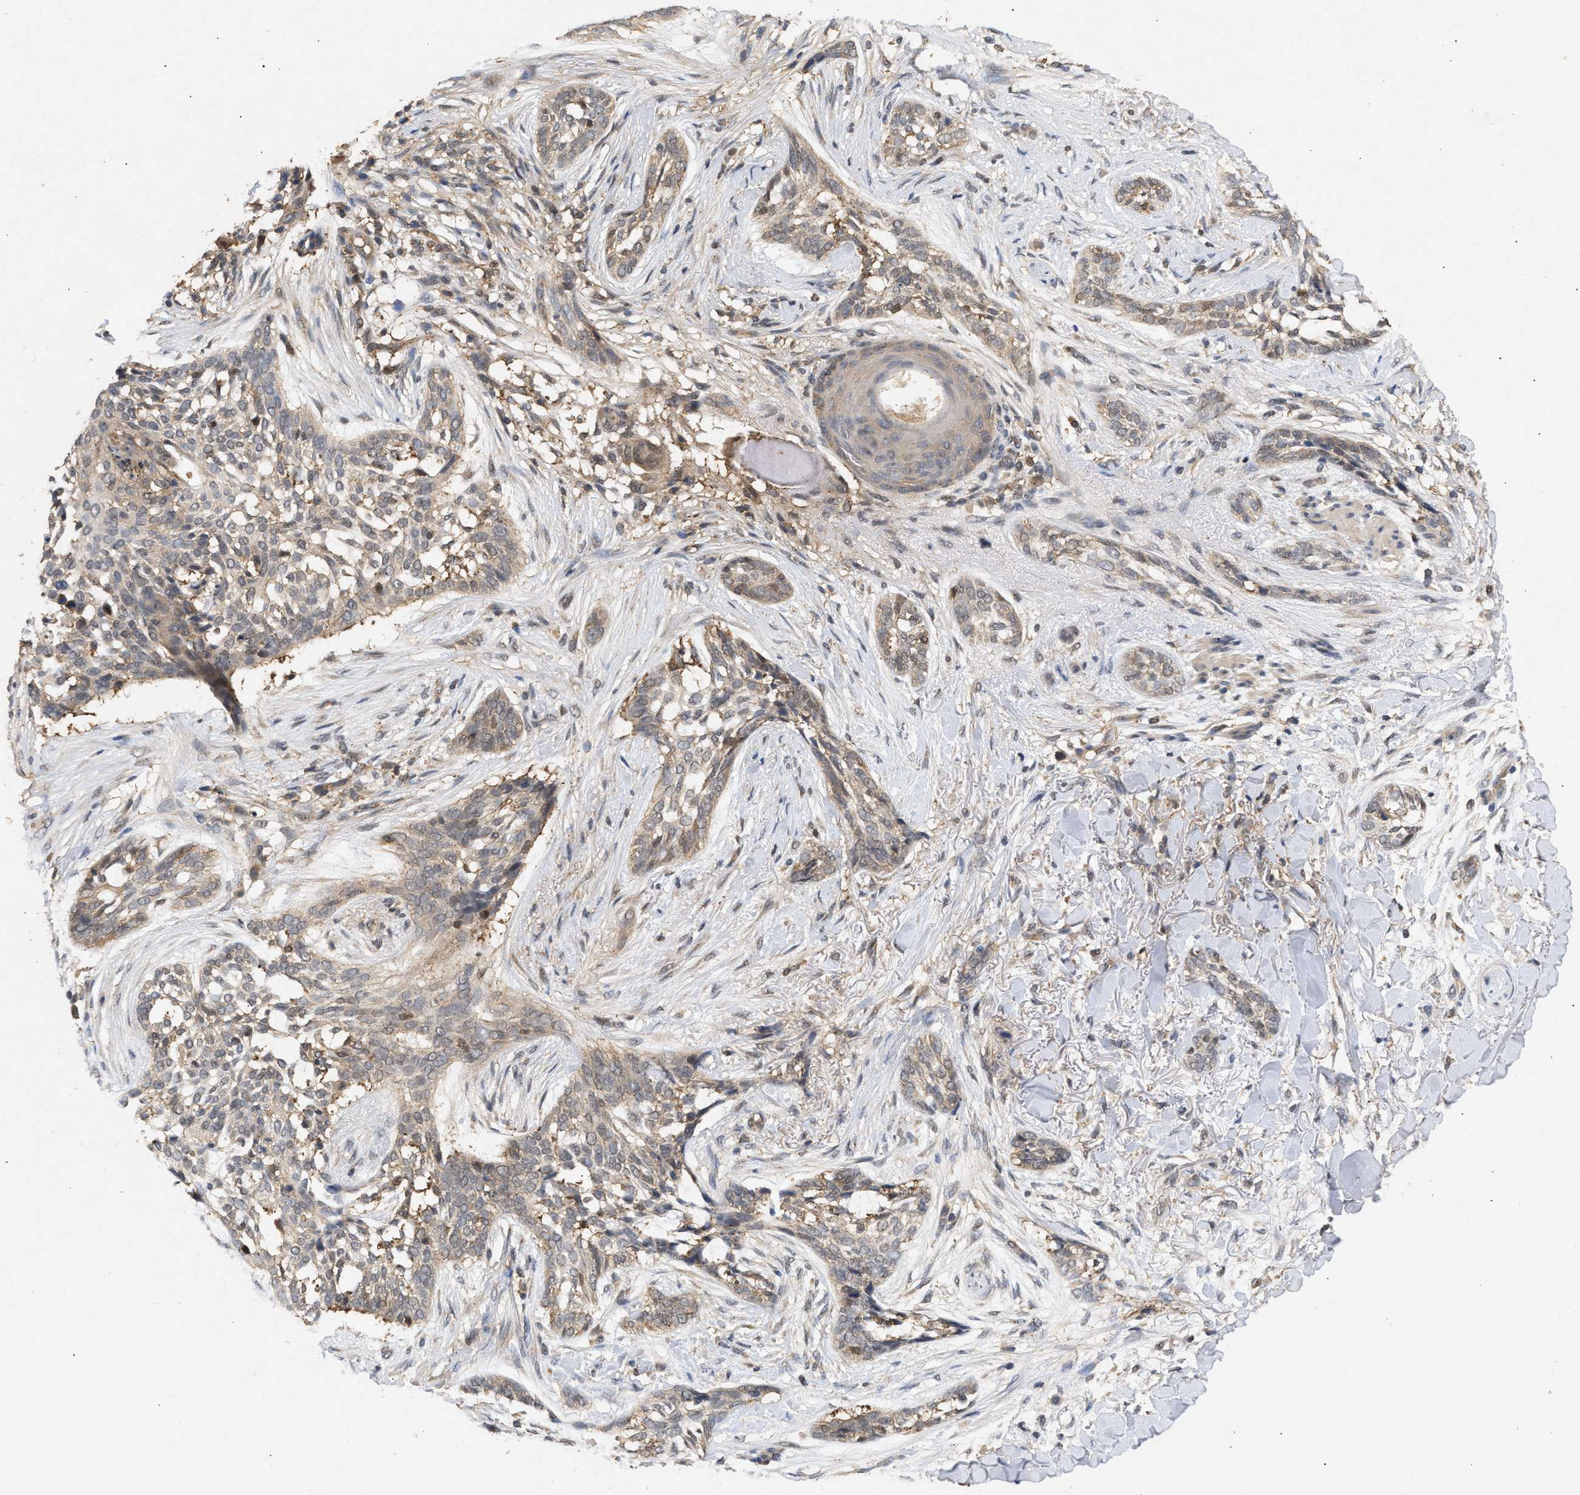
{"staining": {"intensity": "weak", "quantity": ">75%", "location": "cytoplasmic/membranous"}, "tissue": "skin cancer", "cell_type": "Tumor cells", "image_type": "cancer", "snomed": [{"axis": "morphology", "description": "Basal cell carcinoma"}, {"axis": "topography", "description": "Skin"}], "caption": "Immunohistochemistry histopathology image of human basal cell carcinoma (skin) stained for a protein (brown), which exhibits low levels of weak cytoplasmic/membranous positivity in approximately >75% of tumor cells.", "gene": "FITM1", "patient": {"sex": "female", "age": 88}}